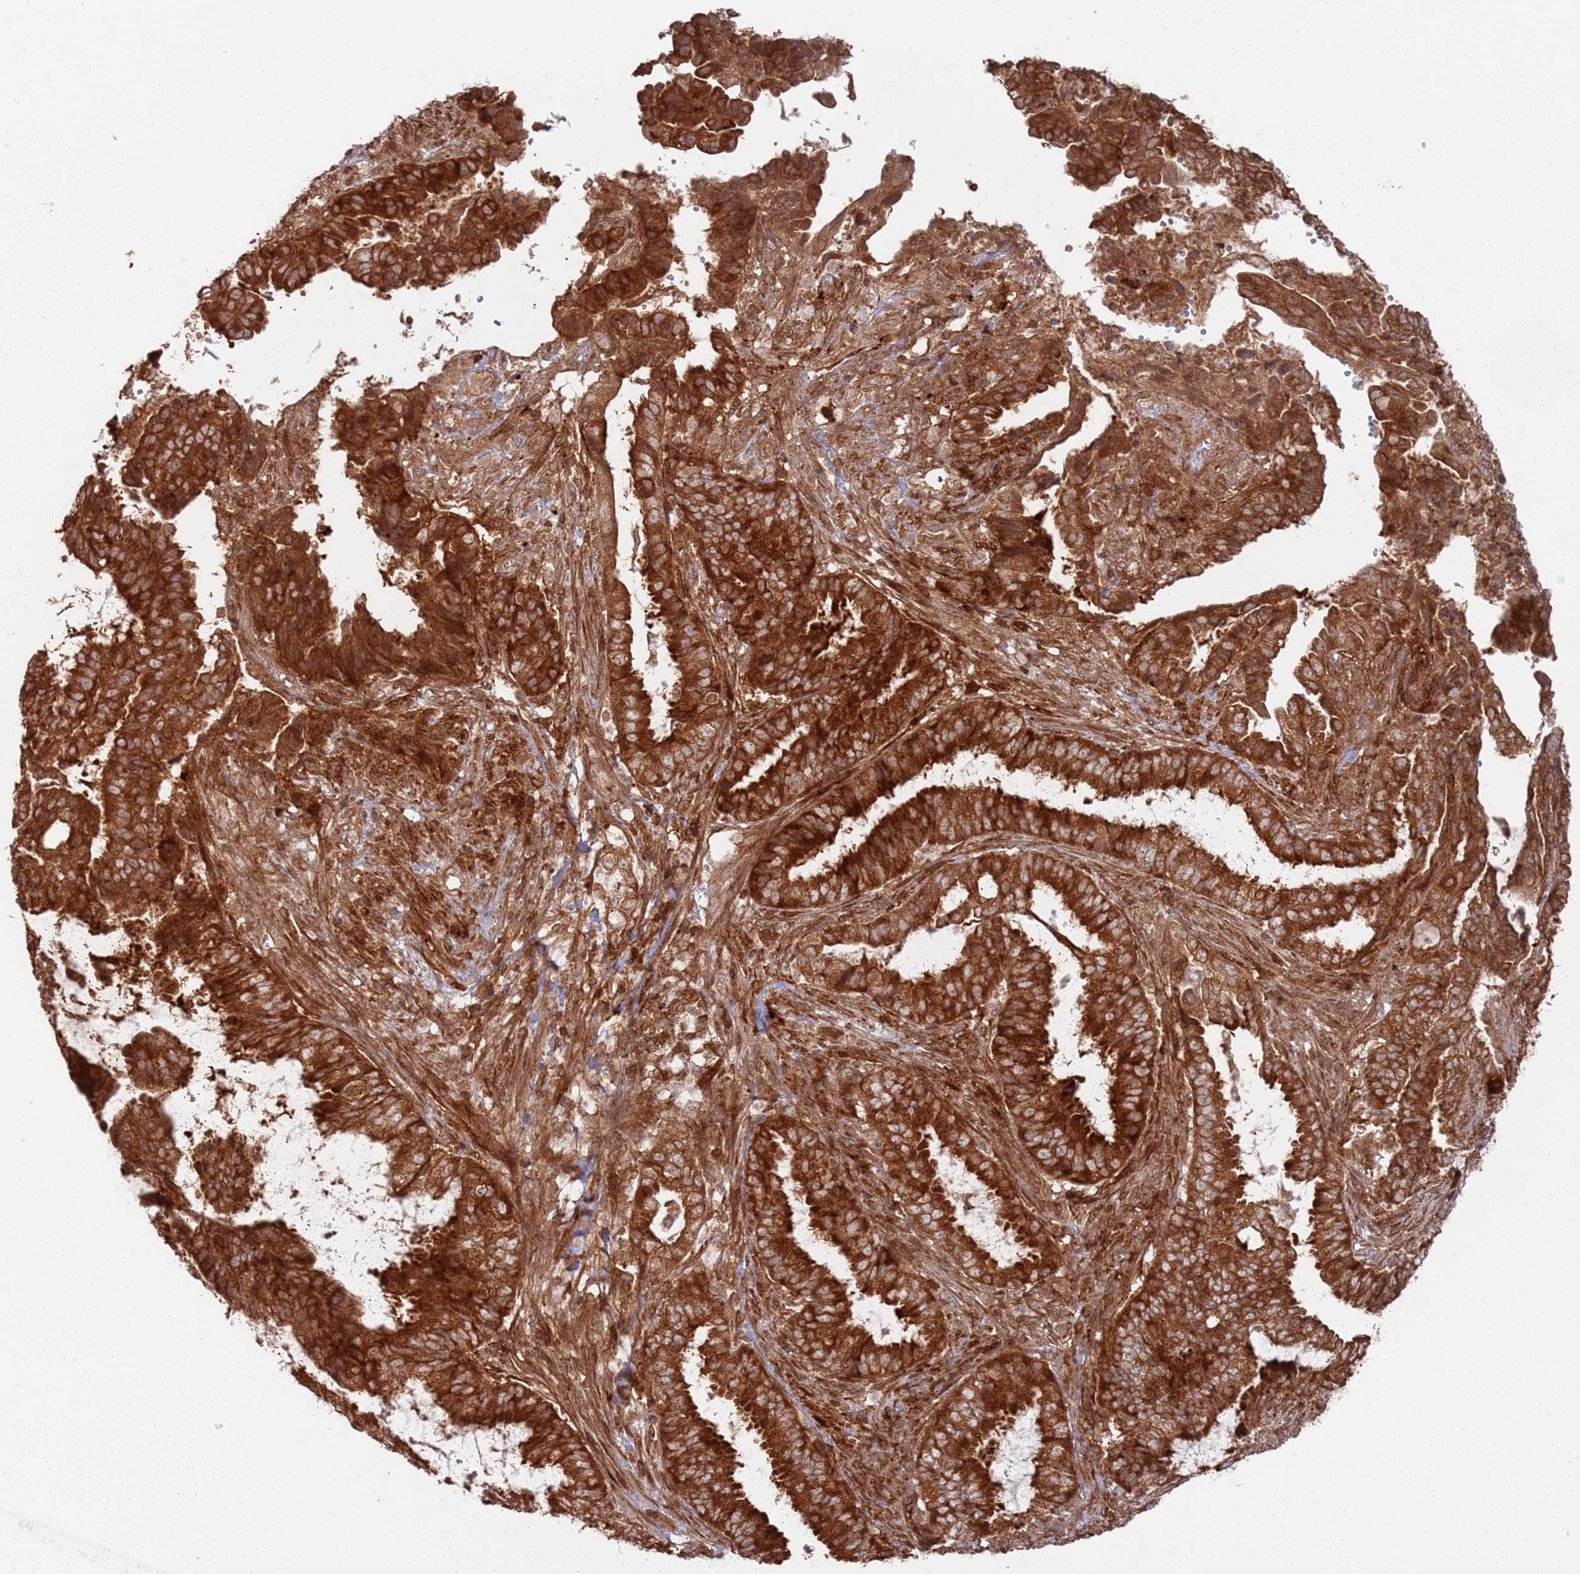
{"staining": {"intensity": "strong", "quantity": ">75%", "location": "cytoplasmic/membranous"}, "tissue": "endometrial cancer", "cell_type": "Tumor cells", "image_type": "cancer", "snomed": [{"axis": "morphology", "description": "Adenocarcinoma, NOS"}, {"axis": "topography", "description": "Endometrium"}], "caption": "Protein staining exhibits strong cytoplasmic/membranous positivity in about >75% of tumor cells in endometrial cancer (adenocarcinoma).", "gene": "PIH1D1", "patient": {"sex": "female", "age": 51}}